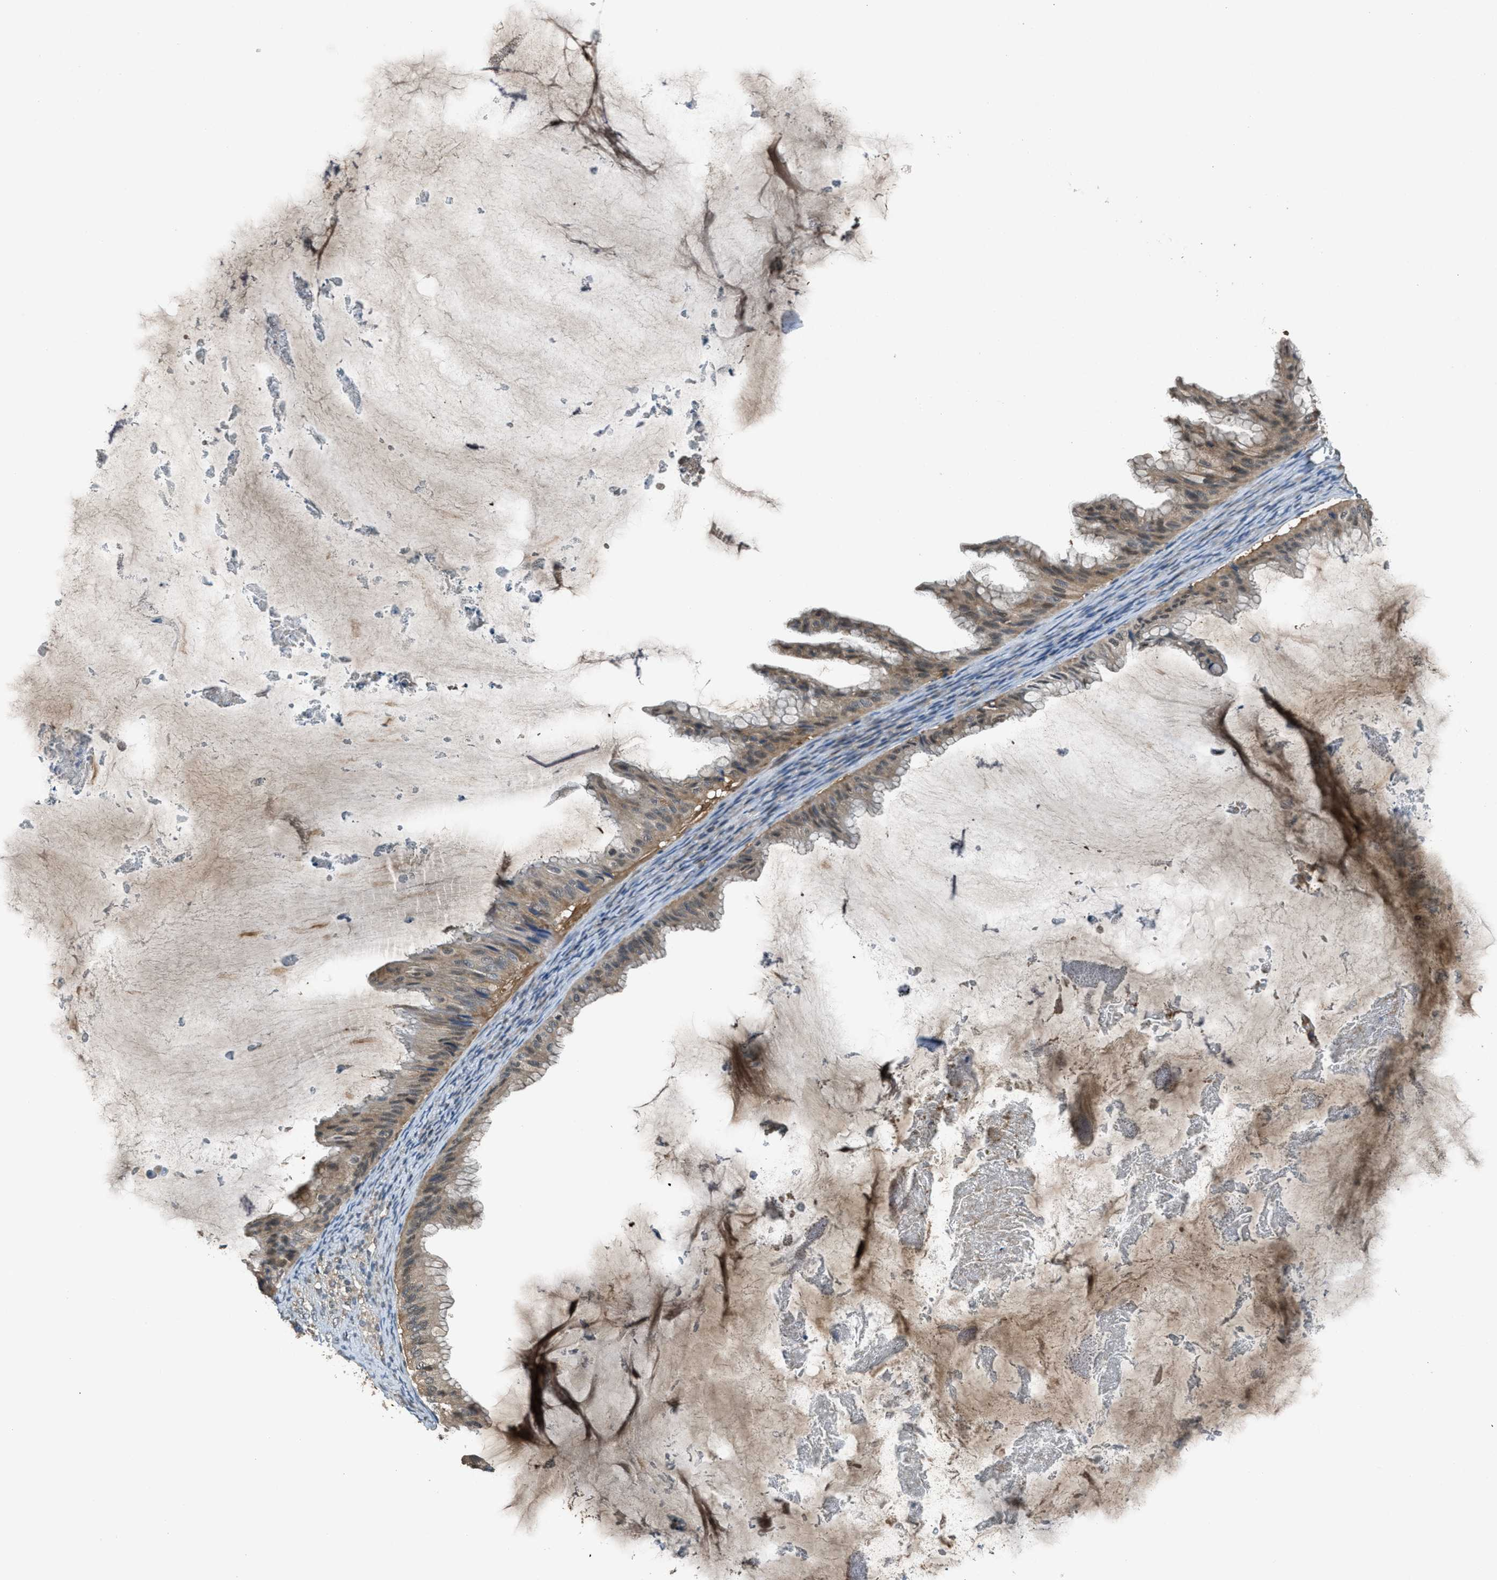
{"staining": {"intensity": "moderate", "quantity": ">75%", "location": "cytoplasmic/membranous"}, "tissue": "ovarian cancer", "cell_type": "Tumor cells", "image_type": "cancer", "snomed": [{"axis": "morphology", "description": "Cystadenocarcinoma, mucinous, NOS"}, {"axis": "topography", "description": "Ovary"}], "caption": "A photomicrograph showing moderate cytoplasmic/membranous staining in approximately >75% of tumor cells in ovarian cancer (mucinous cystadenocarcinoma), as visualized by brown immunohistochemical staining.", "gene": "DUSP6", "patient": {"sex": "female", "age": 61}}